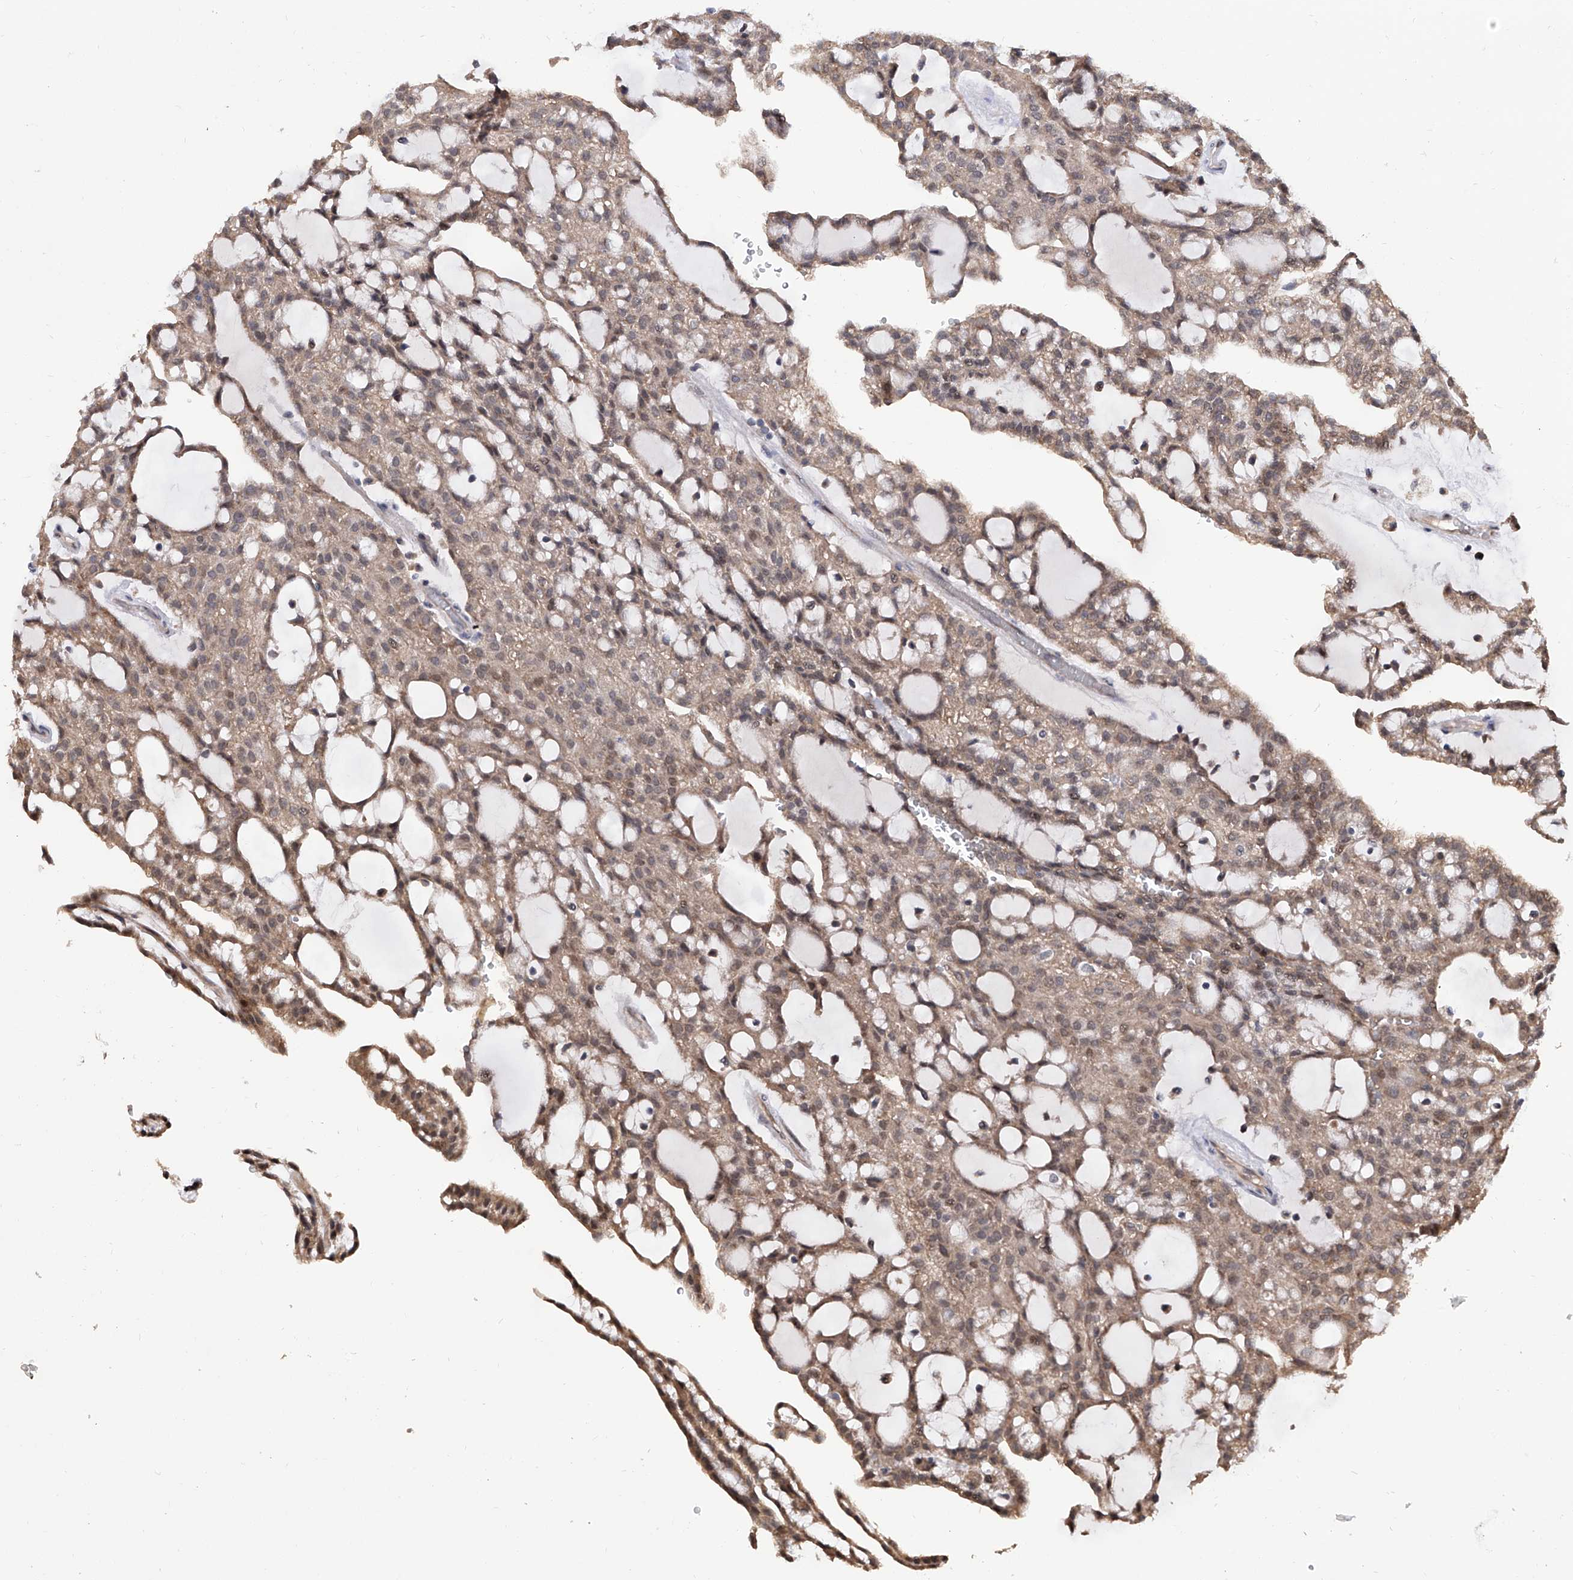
{"staining": {"intensity": "weak", "quantity": ">75%", "location": "cytoplasmic/membranous"}, "tissue": "renal cancer", "cell_type": "Tumor cells", "image_type": "cancer", "snomed": [{"axis": "morphology", "description": "Adenocarcinoma, NOS"}, {"axis": "topography", "description": "Kidney"}], "caption": "Renal adenocarcinoma stained with a brown dye displays weak cytoplasmic/membranous positive positivity in about >75% of tumor cells.", "gene": "USP45", "patient": {"sex": "male", "age": 63}}